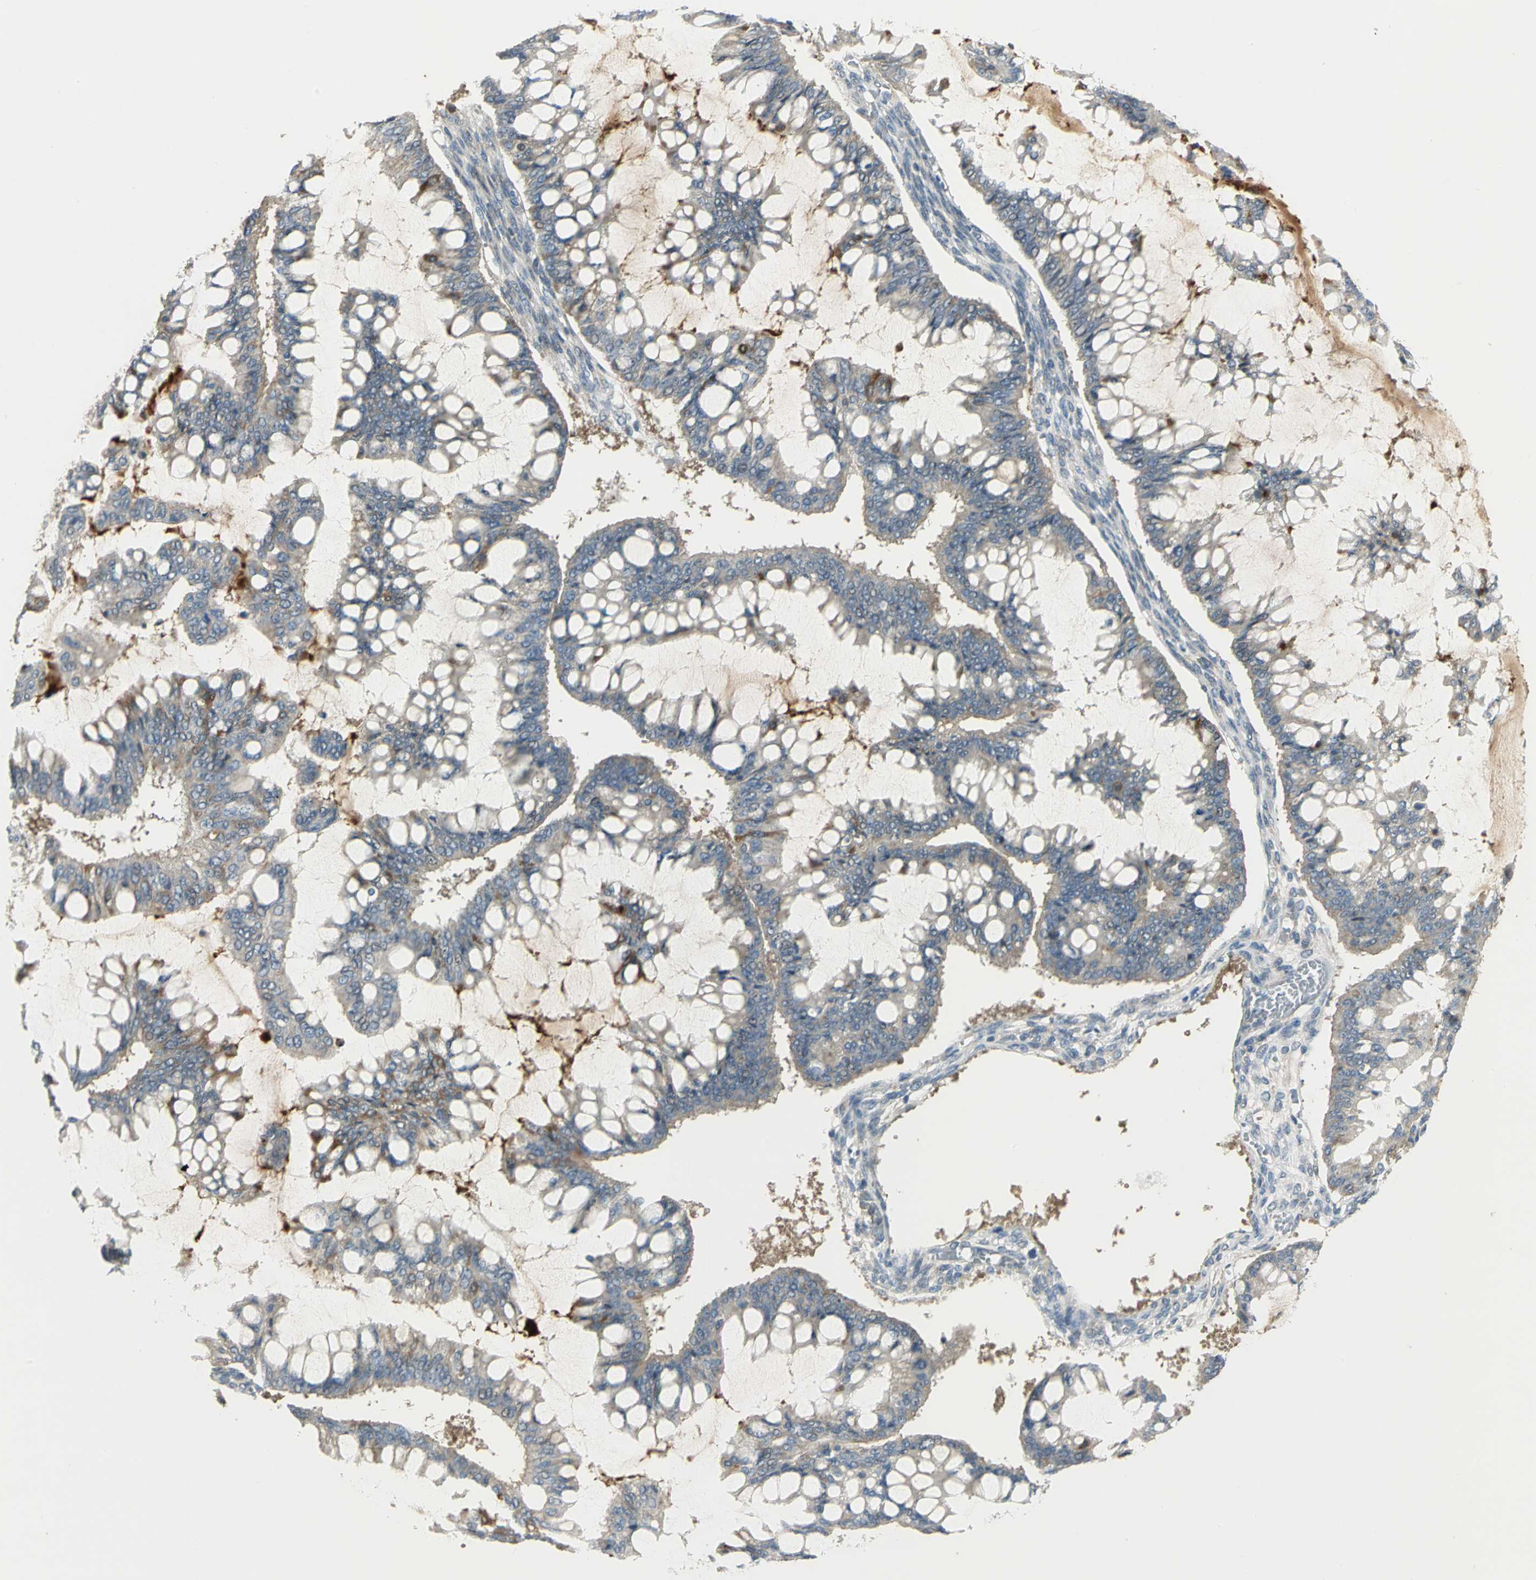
{"staining": {"intensity": "negative", "quantity": "none", "location": "none"}, "tissue": "ovarian cancer", "cell_type": "Tumor cells", "image_type": "cancer", "snomed": [{"axis": "morphology", "description": "Cystadenocarcinoma, mucinous, NOS"}, {"axis": "topography", "description": "Ovary"}], "caption": "An IHC image of ovarian cancer (mucinous cystadenocarcinoma) is shown. There is no staining in tumor cells of ovarian cancer (mucinous cystadenocarcinoma).", "gene": "PROC", "patient": {"sex": "female", "age": 73}}